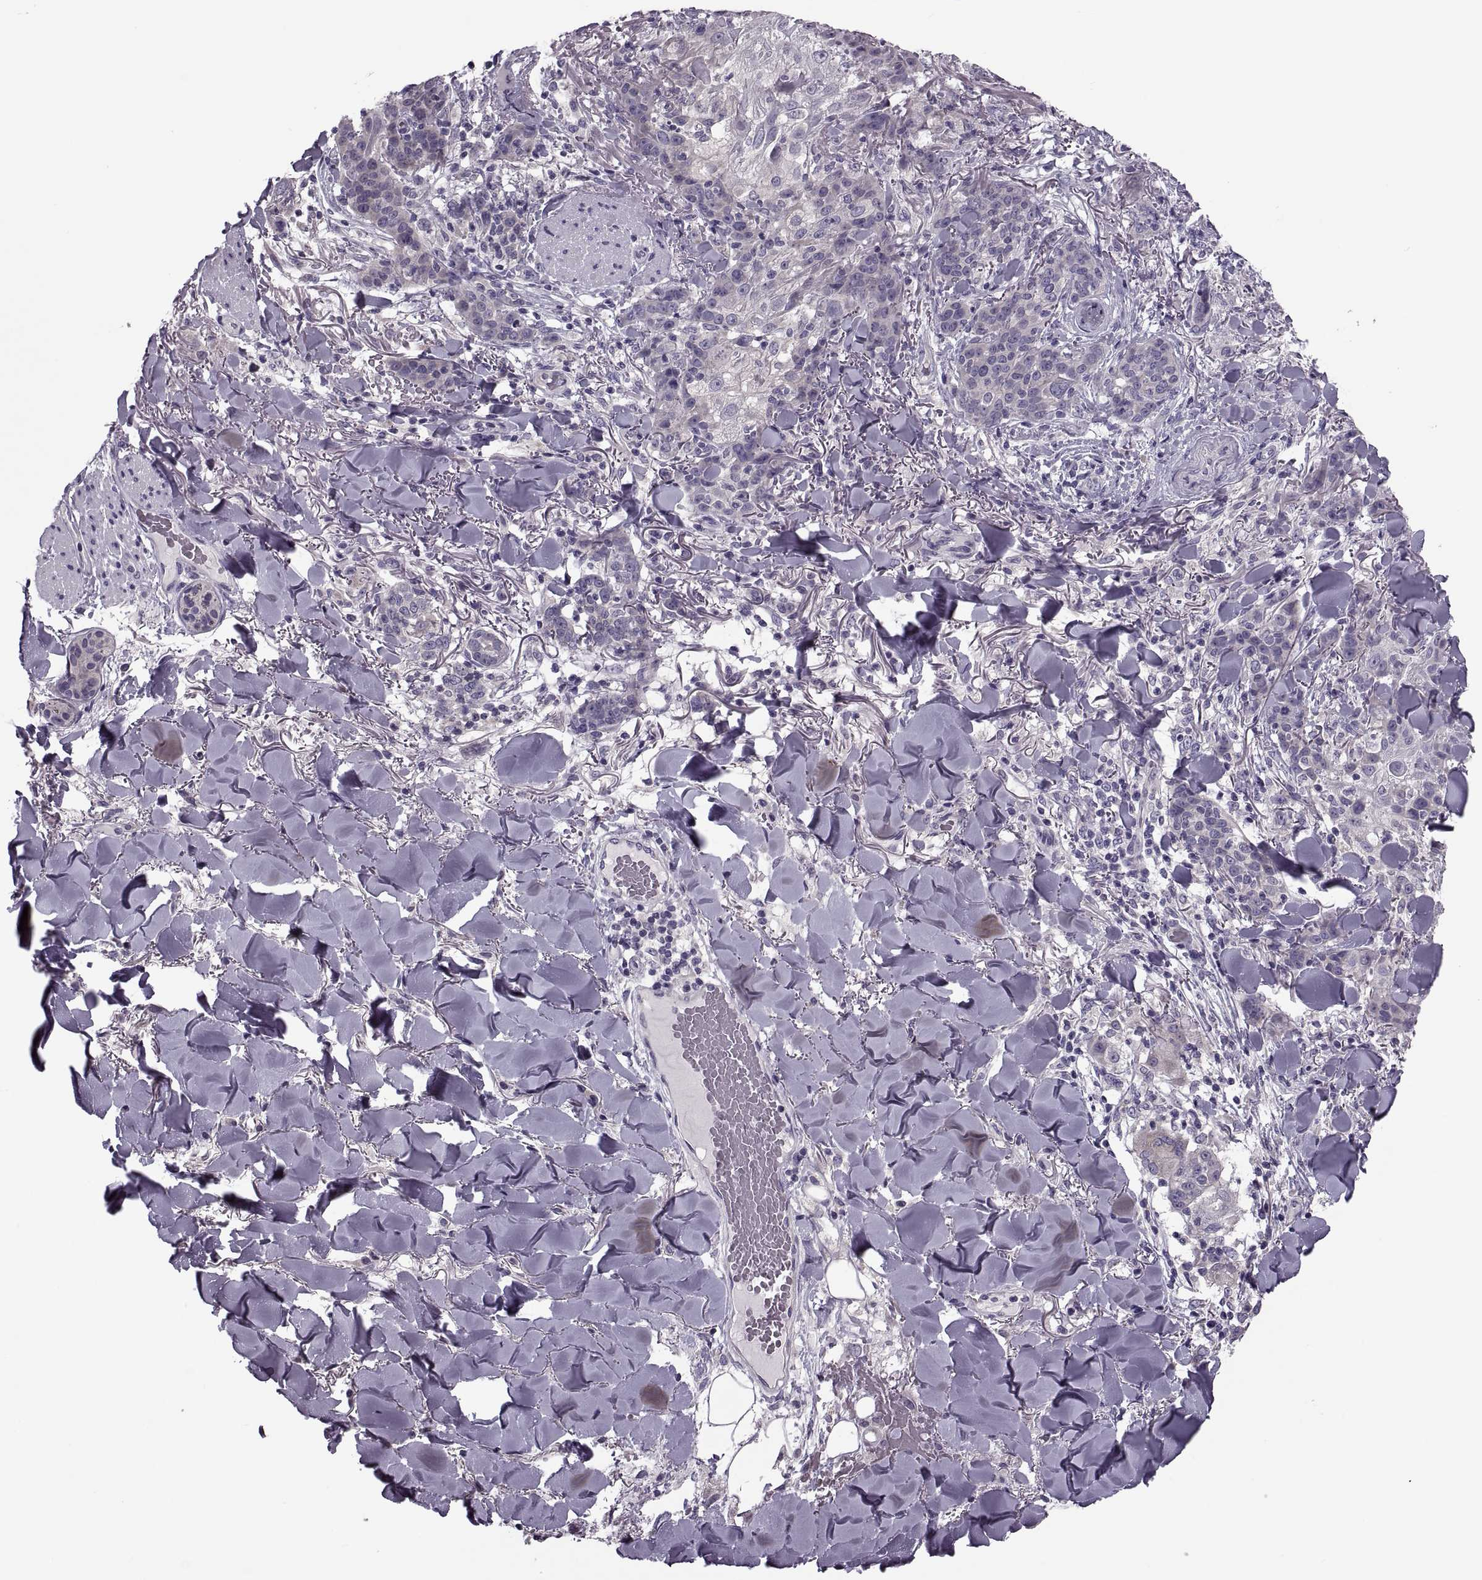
{"staining": {"intensity": "negative", "quantity": "none", "location": "none"}, "tissue": "skin cancer", "cell_type": "Tumor cells", "image_type": "cancer", "snomed": [{"axis": "morphology", "description": "Normal tissue, NOS"}, {"axis": "morphology", "description": "Squamous cell carcinoma, NOS"}, {"axis": "topography", "description": "Skin"}], "caption": "DAB (3,3'-diaminobenzidine) immunohistochemical staining of skin cancer (squamous cell carcinoma) exhibits no significant expression in tumor cells.", "gene": "PRSS54", "patient": {"sex": "female", "age": 83}}